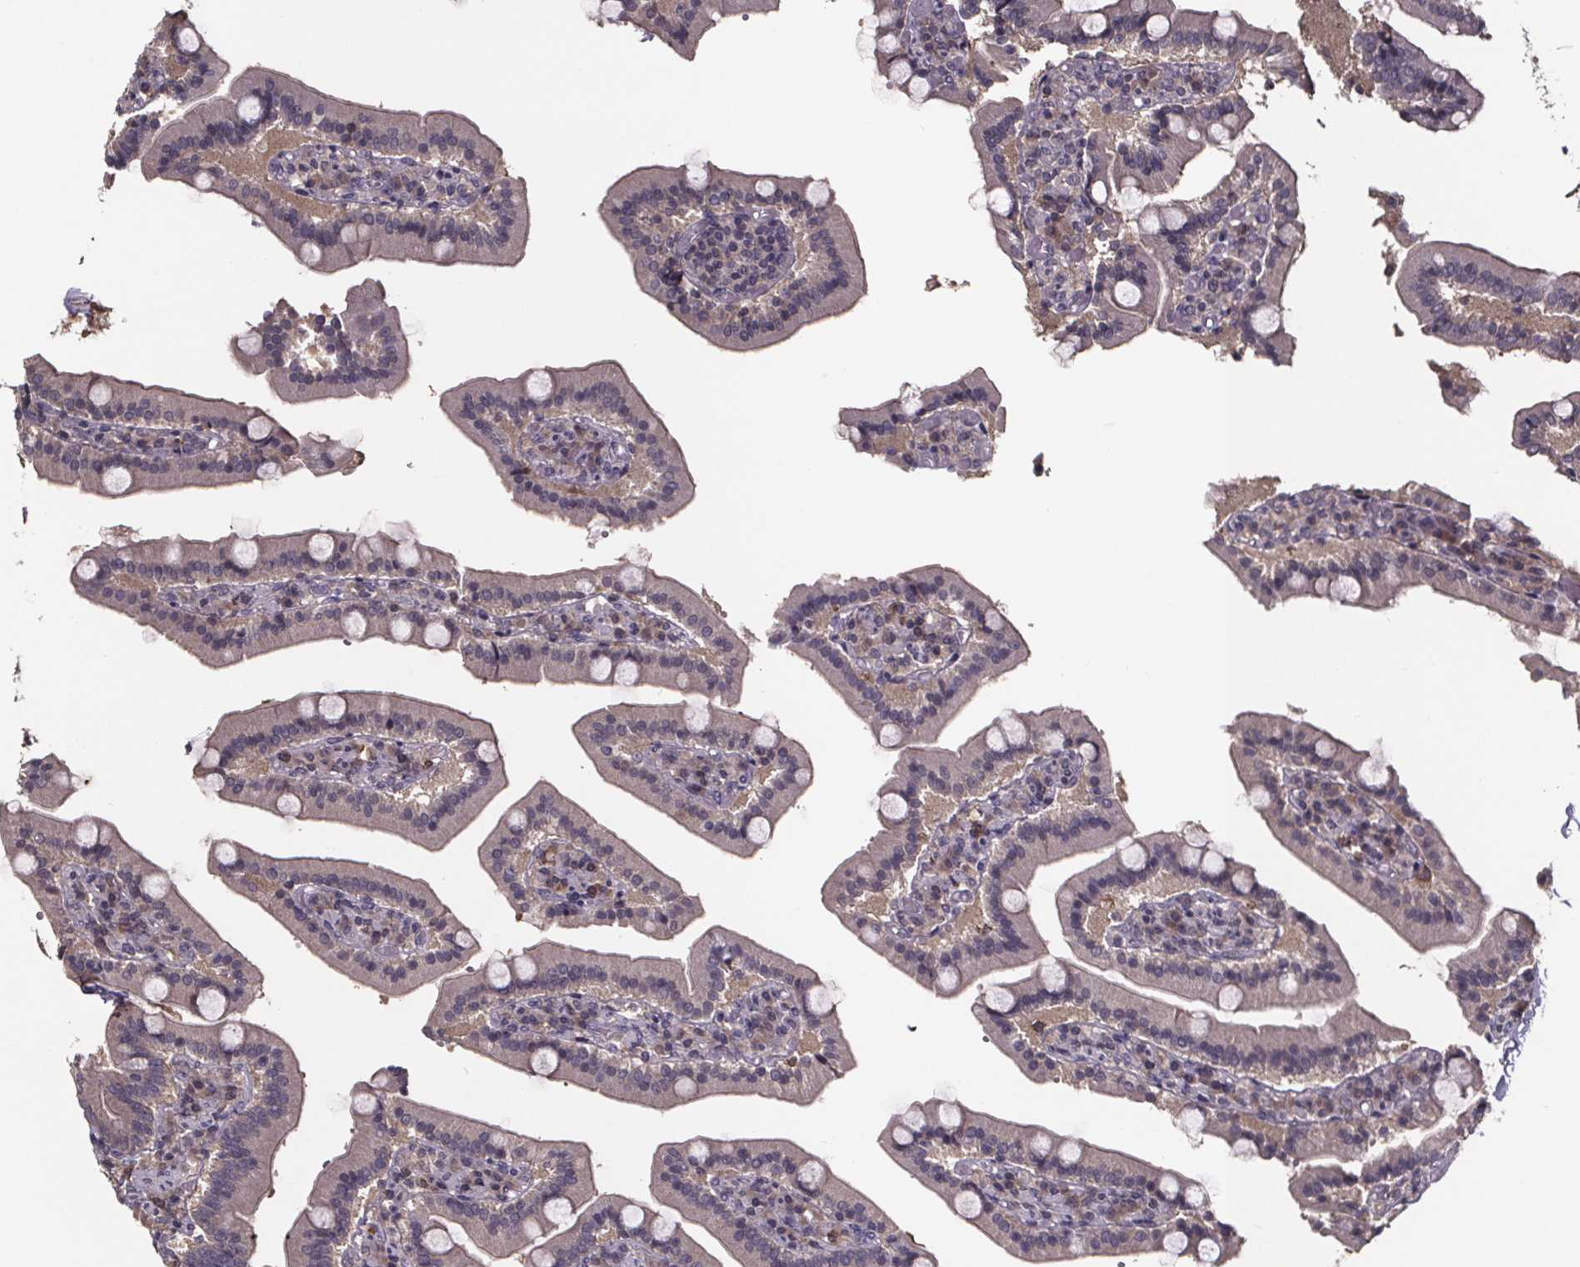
{"staining": {"intensity": "weak", "quantity": "25%-75%", "location": "cytoplasmic/membranous"}, "tissue": "duodenum", "cell_type": "Glandular cells", "image_type": "normal", "snomed": [{"axis": "morphology", "description": "Normal tissue, NOS"}, {"axis": "topography", "description": "Duodenum"}], "caption": "Approximately 25%-75% of glandular cells in unremarkable human duodenum reveal weak cytoplasmic/membranous protein expression as visualized by brown immunohistochemical staining.", "gene": "SMIM1", "patient": {"sex": "female", "age": 62}}